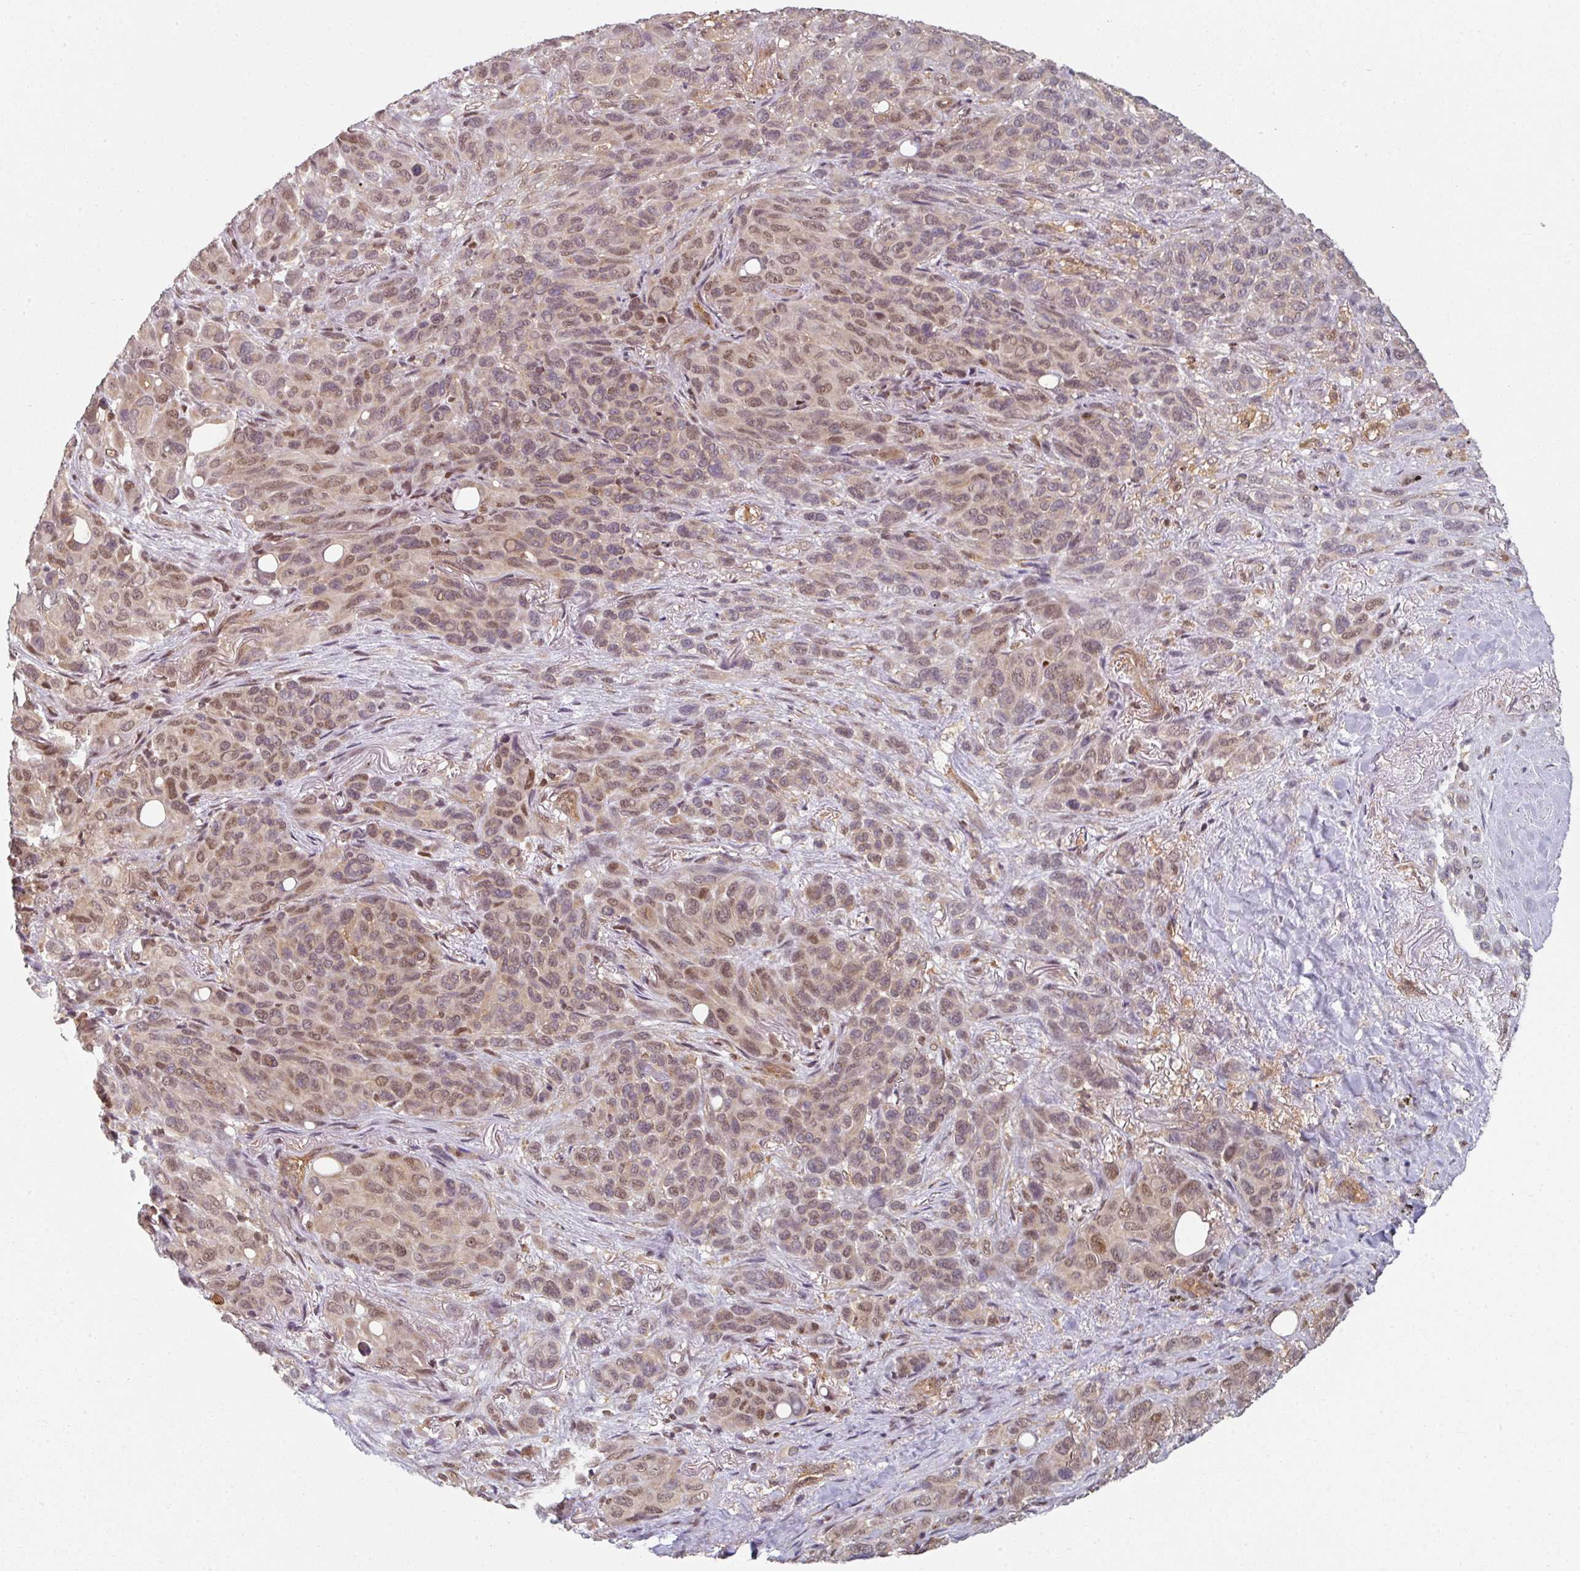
{"staining": {"intensity": "moderate", "quantity": ">75%", "location": "nuclear"}, "tissue": "melanoma", "cell_type": "Tumor cells", "image_type": "cancer", "snomed": [{"axis": "morphology", "description": "Malignant melanoma, Metastatic site"}, {"axis": "topography", "description": "Lung"}], "caption": "A high-resolution histopathology image shows IHC staining of malignant melanoma (metastatic site), which demonstrates moderate nuclear positivity in about >75% of tumor cells.", "gene": "PSME3IP1", "patient": {"sex": "male", "age": 48}}